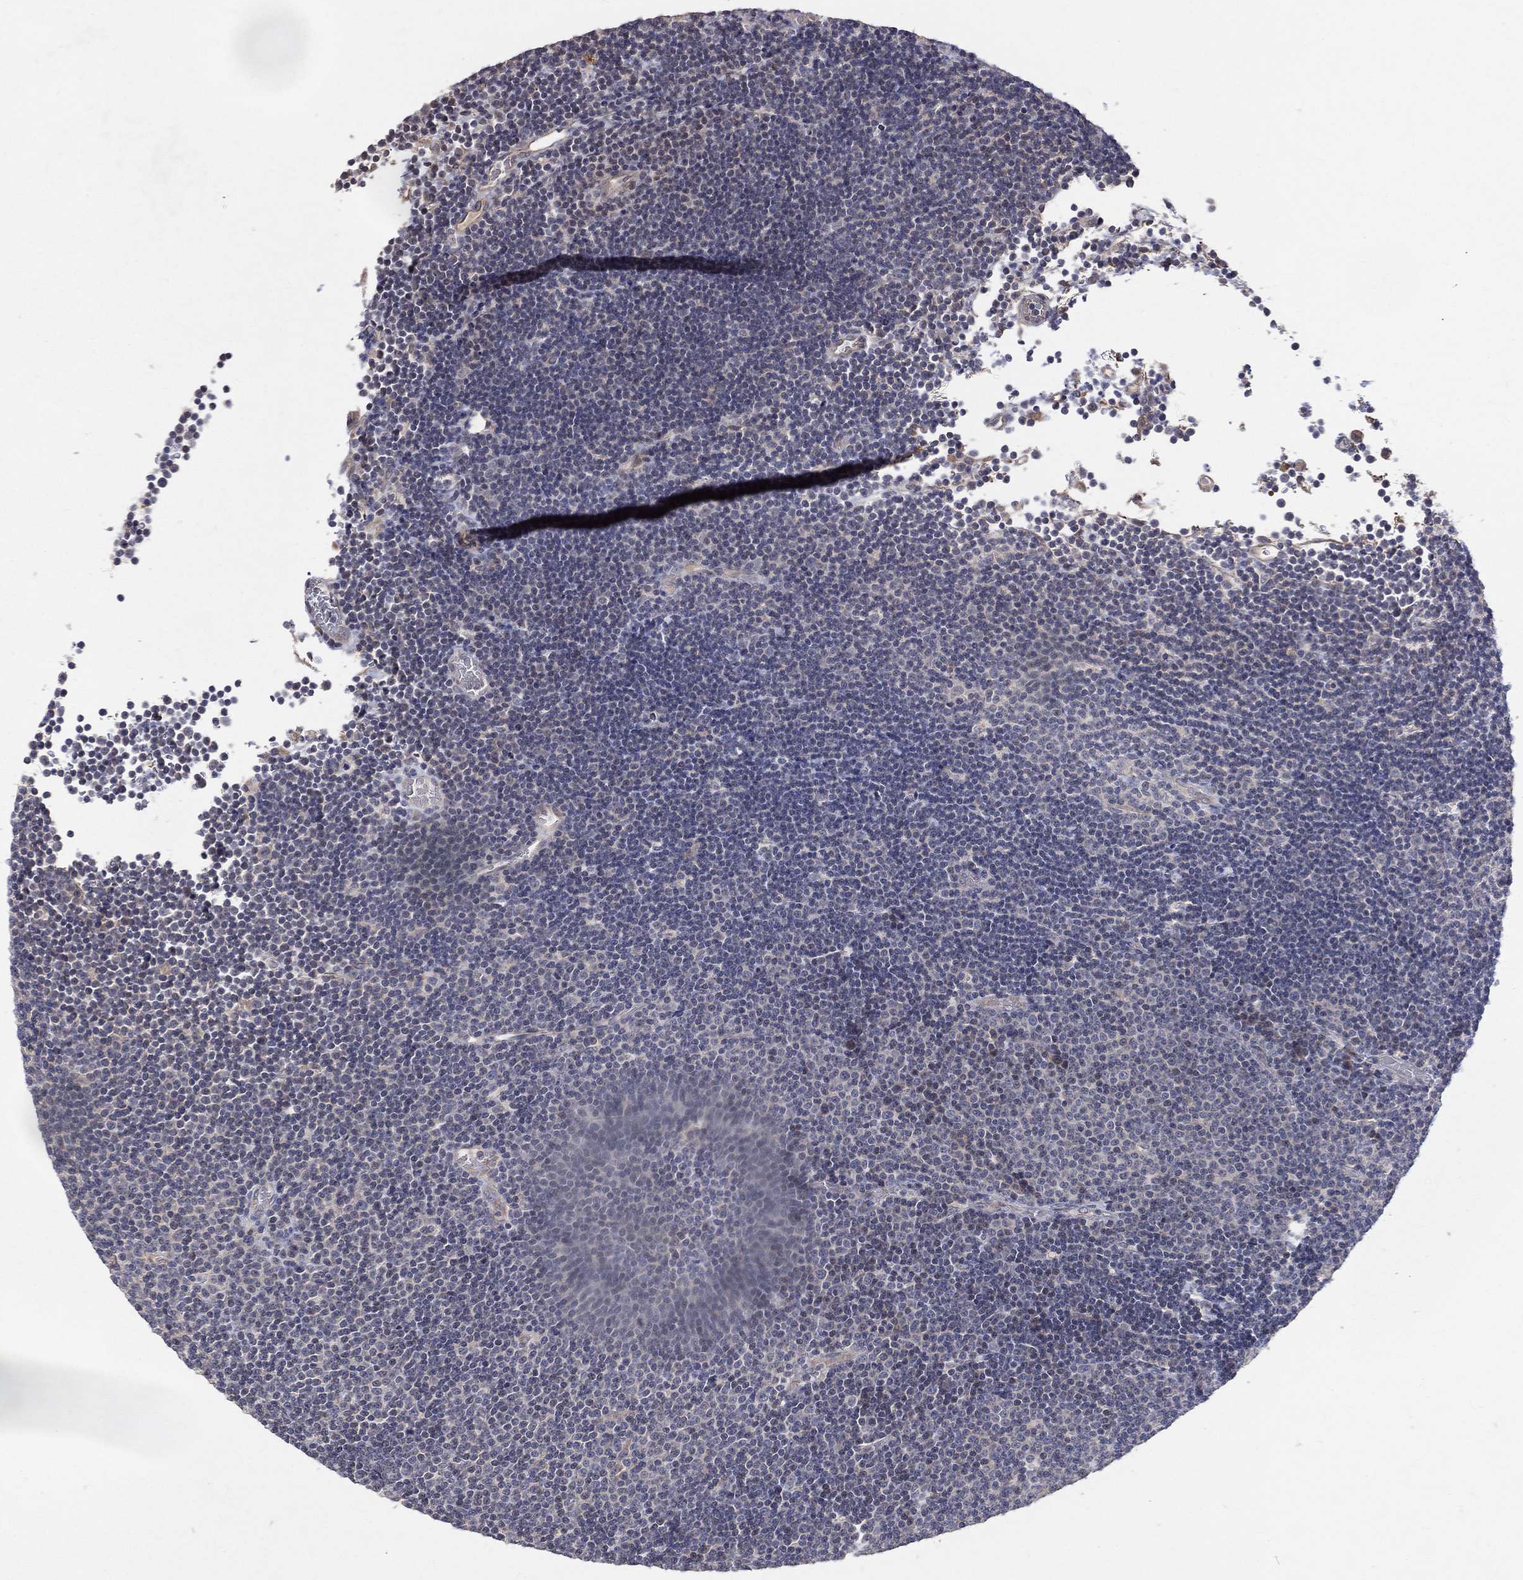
{"staining": {"intensity": "negative", "quantity": "none", "location": "none"}, "tissue": "lymphoma", "cell_type": "Tumor cells", "image_type": "cancer", "snomed": [{"axis": "morphology", "description": "Malignant lymphoma, non-Hodgkin's type, Low grade"}, {"axis": "topography", "description": "Brain"}], "caption": "Immunohistochemistry (IHC) of lymphoma reveals no staining in tumor cells.", "gene": "DNAH7", "patient": {"sex": "female", "age": 66}}